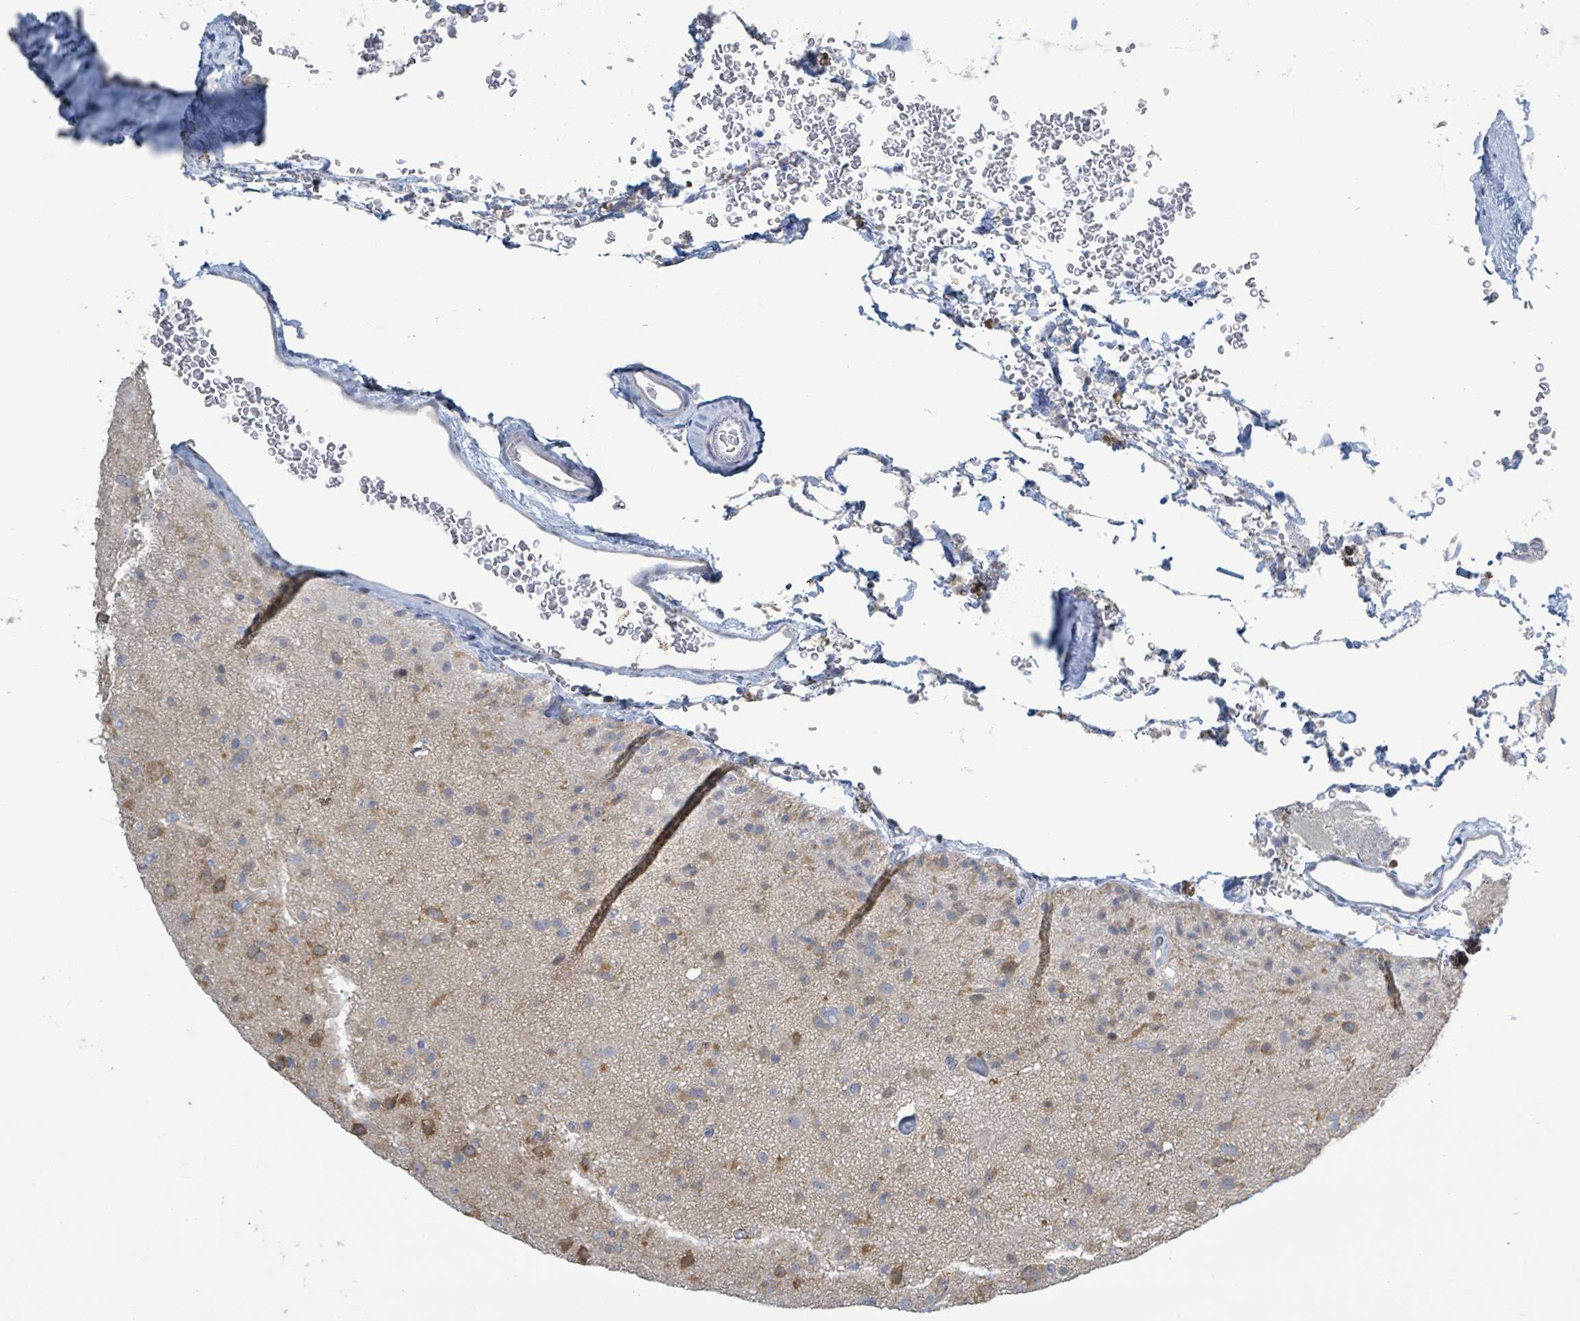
{"staining": {"intensity": "moderate", "quantity": "25%-75%", "location": "cytoplasmic/membranous"}, "tissue": "glioma", "cell_type": "Tumor cells", "image_type": "cancer", "snomed": [{"axis": "morphology", "description": "Glioma, malignant, Low grade"}, {"axis": "topography", "description": "Brain"}], "caption": "High-power microscopy captured an immunohistochemistry histopathology image of glioma, revealing moderate cytoplasmic/membranous positivity in approximately 25%-75% of tumor cells.", "gene": "DGKZ", "patient": {"sex": "male", "age": 65}}